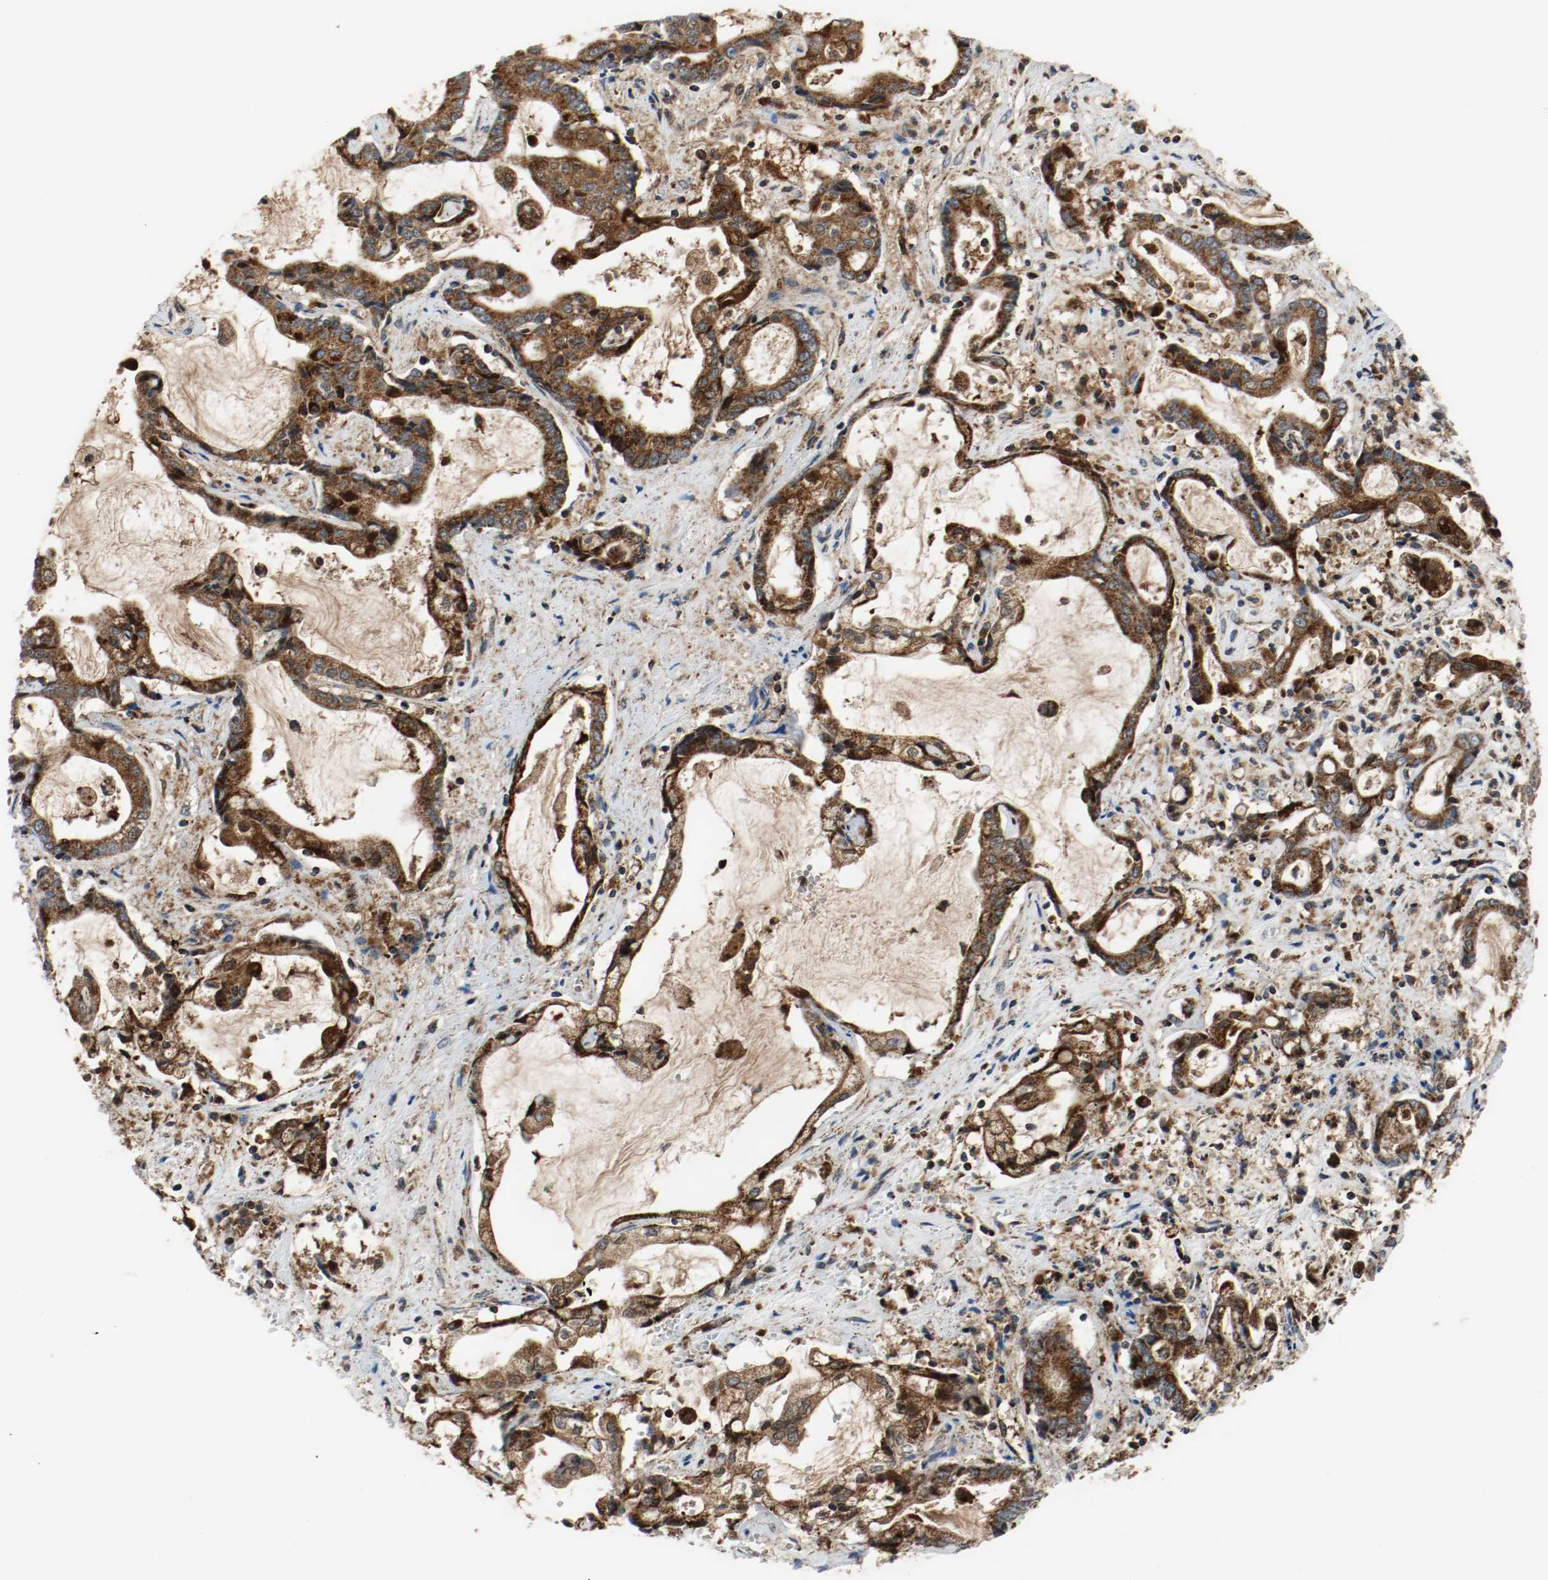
{"staining": {"intensity": "strong", "quantity": ">75%", "location": "cytoplasmic/membranous"}, "tissue": "liver cancer", "cell_type": "Tumor cells", "image_type": "cancer", "snomed": [{"axis": "morphology", "description": "Cholangiocarcinoma"}, {"axis": "topography", "description": "Liver"}], "caption": "A brown stain shows strong cytoplasmic/membranous staining of a protein in liver cancer tumor cells.", "gene": "TXNRD1", "patient": {"sex": "male", "age": 57}}